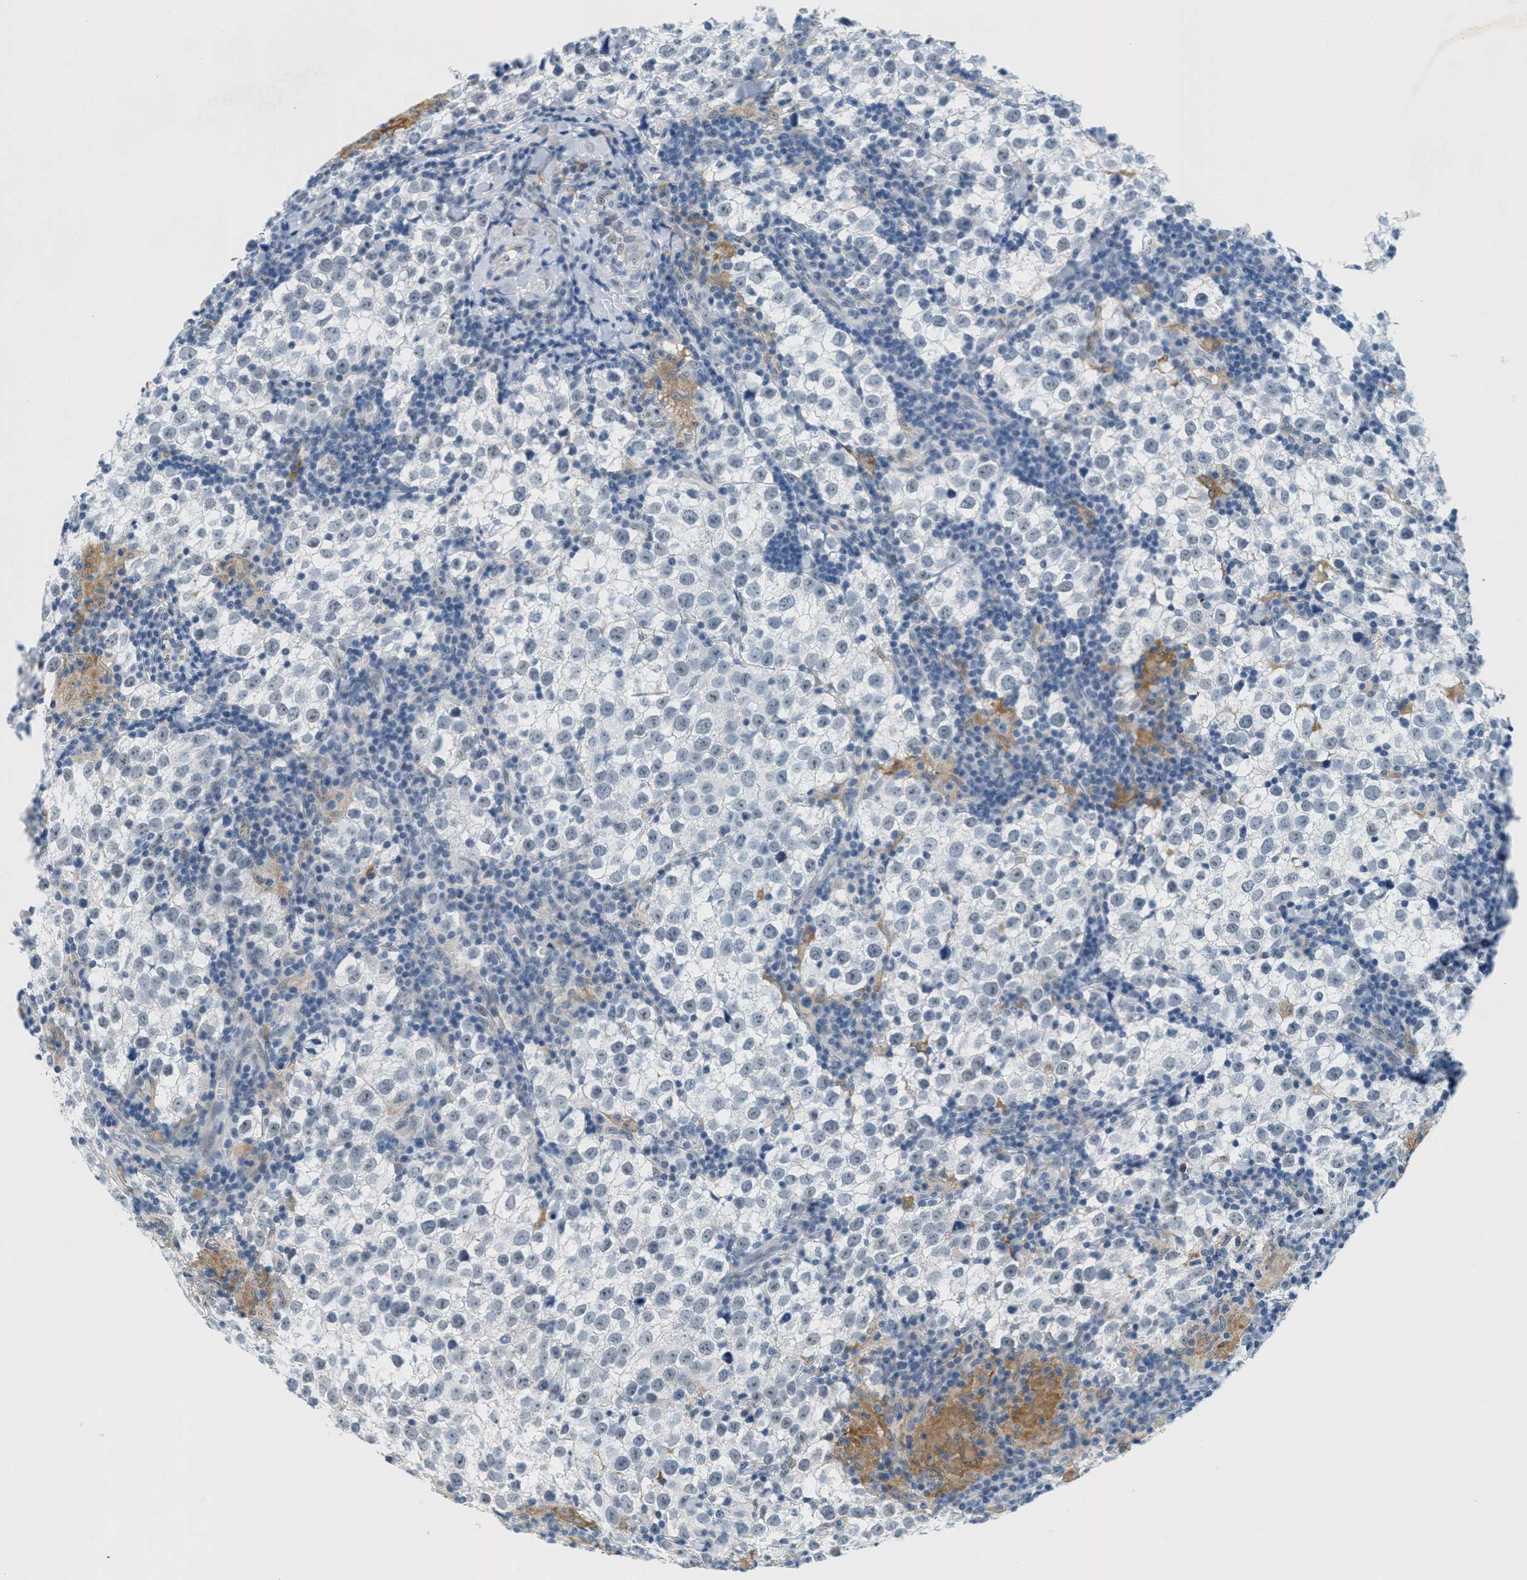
{"staining": {"intensity": "negative", "quantity": "none", "location": "none"}, "tissue": "testis cancer", "cell_type": "Tumor cells", "image_type": "cancer", "snomed": [{"axis": "morphology", "description": "Seminoma, NOS"}, {"axis": "morphology", "description": "Carcinoma, Embryonal, NOS"}, {"axis": "topography", "description": "Testis"}], "caption": "There is no significant staining in tumor cells of testis seminoma.", "gene": "HS3ST2", "patient": {"sex": "male", "age": 36}}